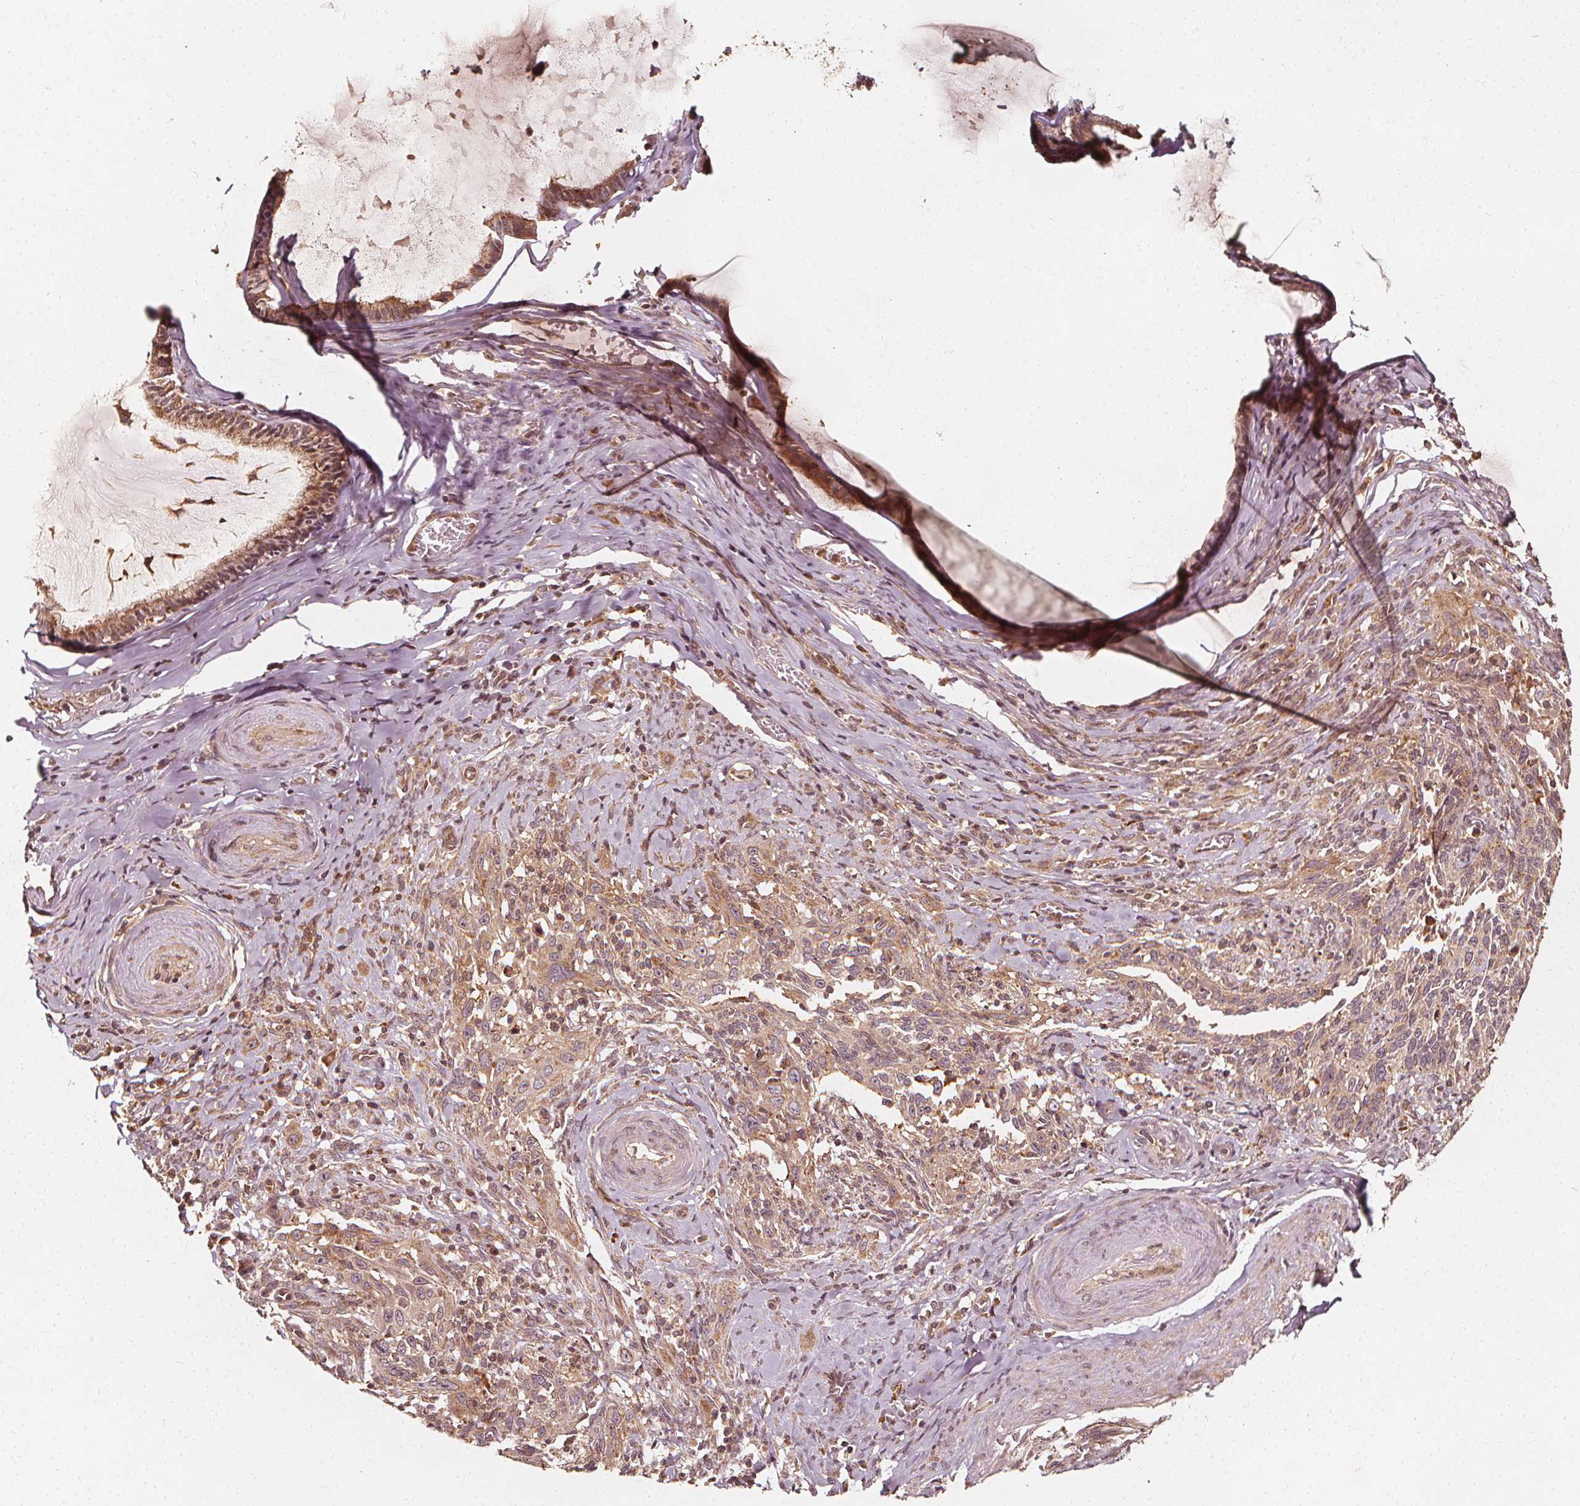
{"staining": {"intensity": "weak", "quantity": ">75%", "location": "cytoplasmic/membranous"}, "tissue": "cervical cancer", "cell_type": "Tumor cells", "image_type": "cancer", "snomed": [{"axis": "morphology", "description": "Squamous cell carcinoma, NOS"}, {"axis": "topography", "description": "Cervix"}], "caption": "Cervical cancer was stained to show a protein in brown. There is low levels of weak cytoplasmic/membranous staining in approximately >75% of tumor cells.", "gene": "NPC1", "patient": {"sex": "female", "age": 51}}